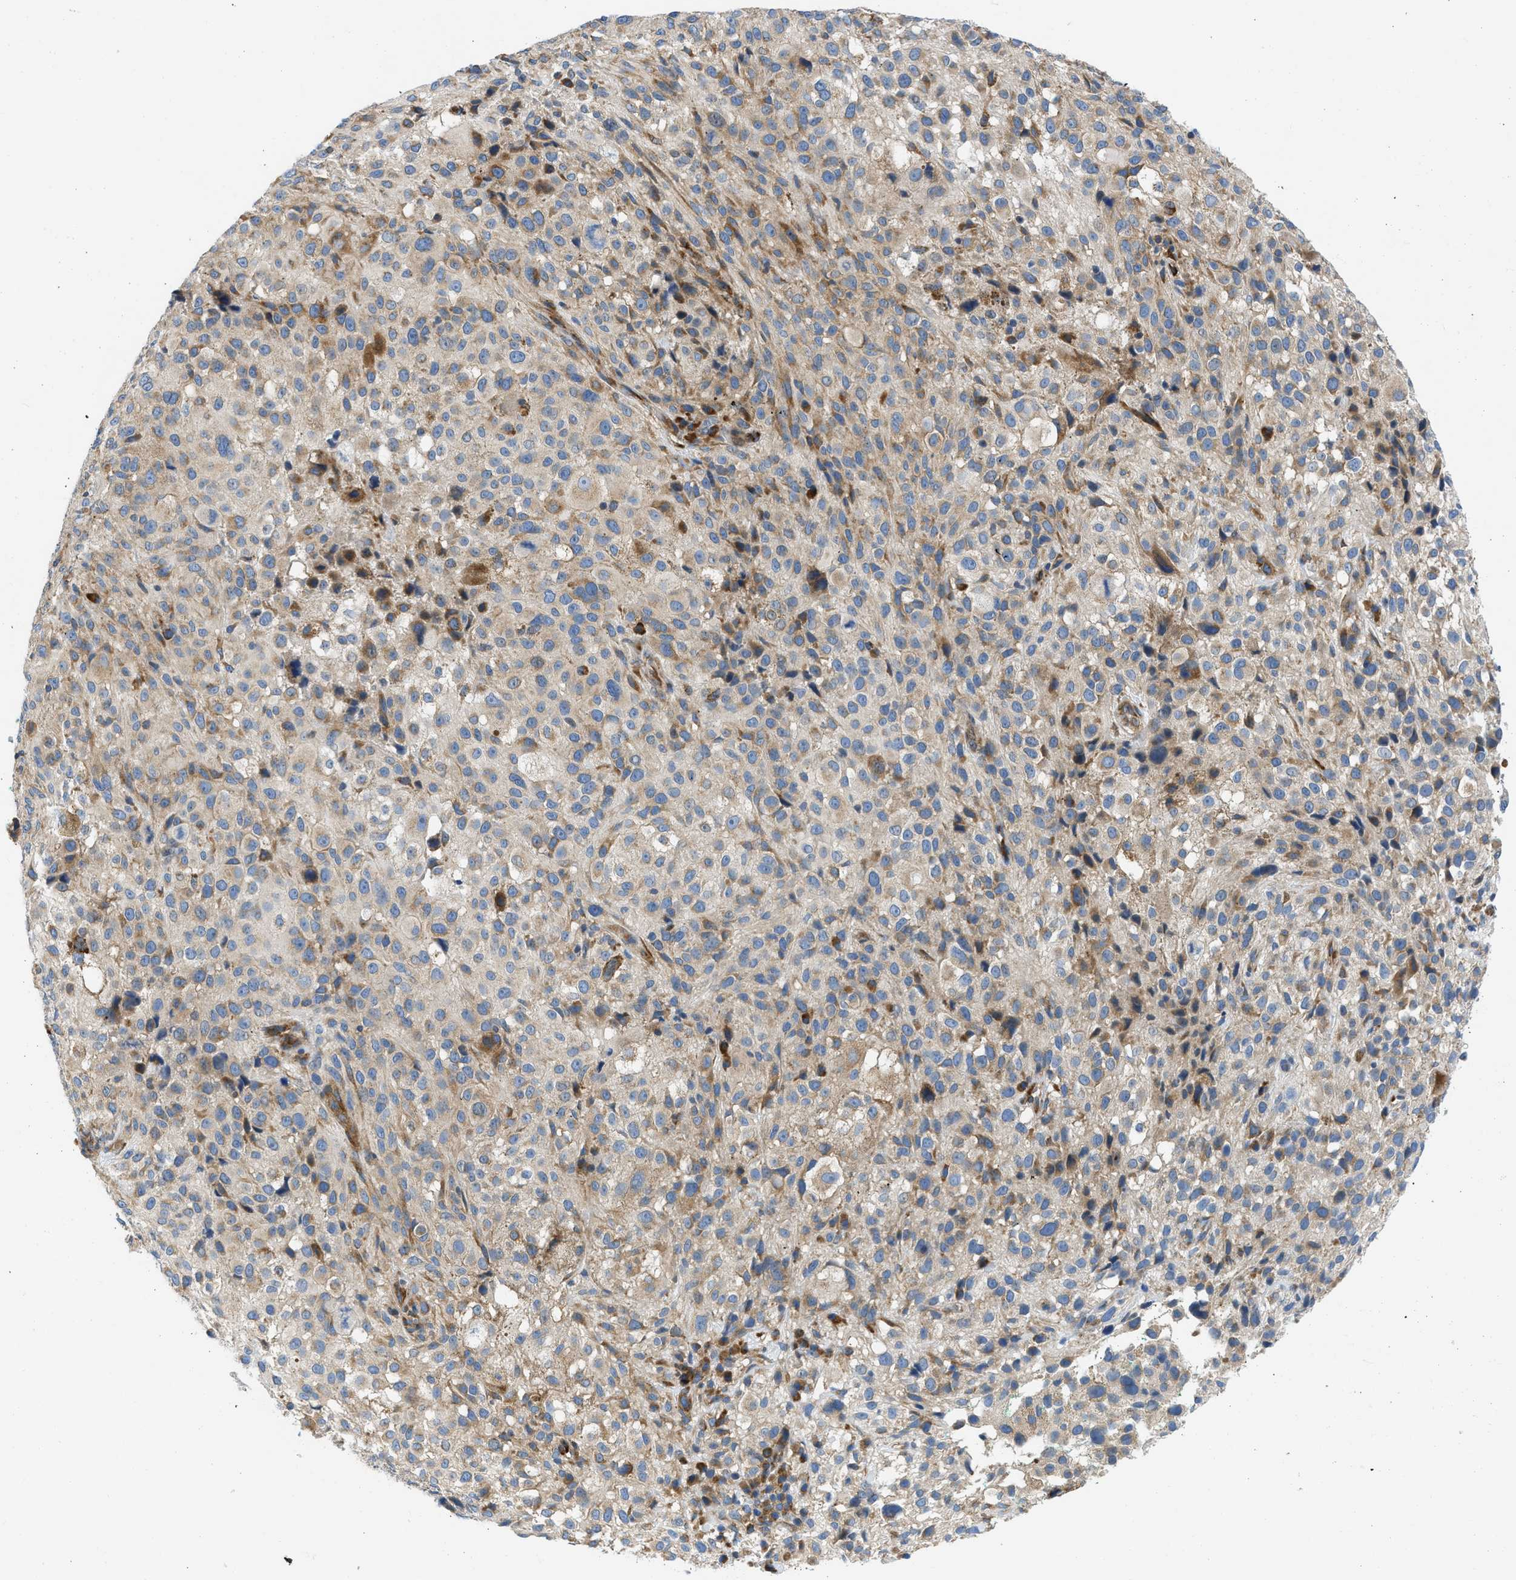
{"staining": {"intensity": "weak", "quantity": ">75%", "location": "cytoplasmic/membranous"}, "tissue": "melanoma", "cell_type": "Tumor cells", "image_type": "cancer", "snomed": [{"axis": "morphology", "description": "Necrosis, NOS"}, {"axis": "morphology", "description": "Malignant melanoma, NOS"}, {"axis": "topography", "description": "Skin"}], "caption": "Human malignant melanoma stained for a protein (brown) demonstrates weak cytoplasmic/membranous positive positivity in about >75% of tumor cells.", "gene": "CAMKK2", "patient": {"sex": "female", "age": 87}}